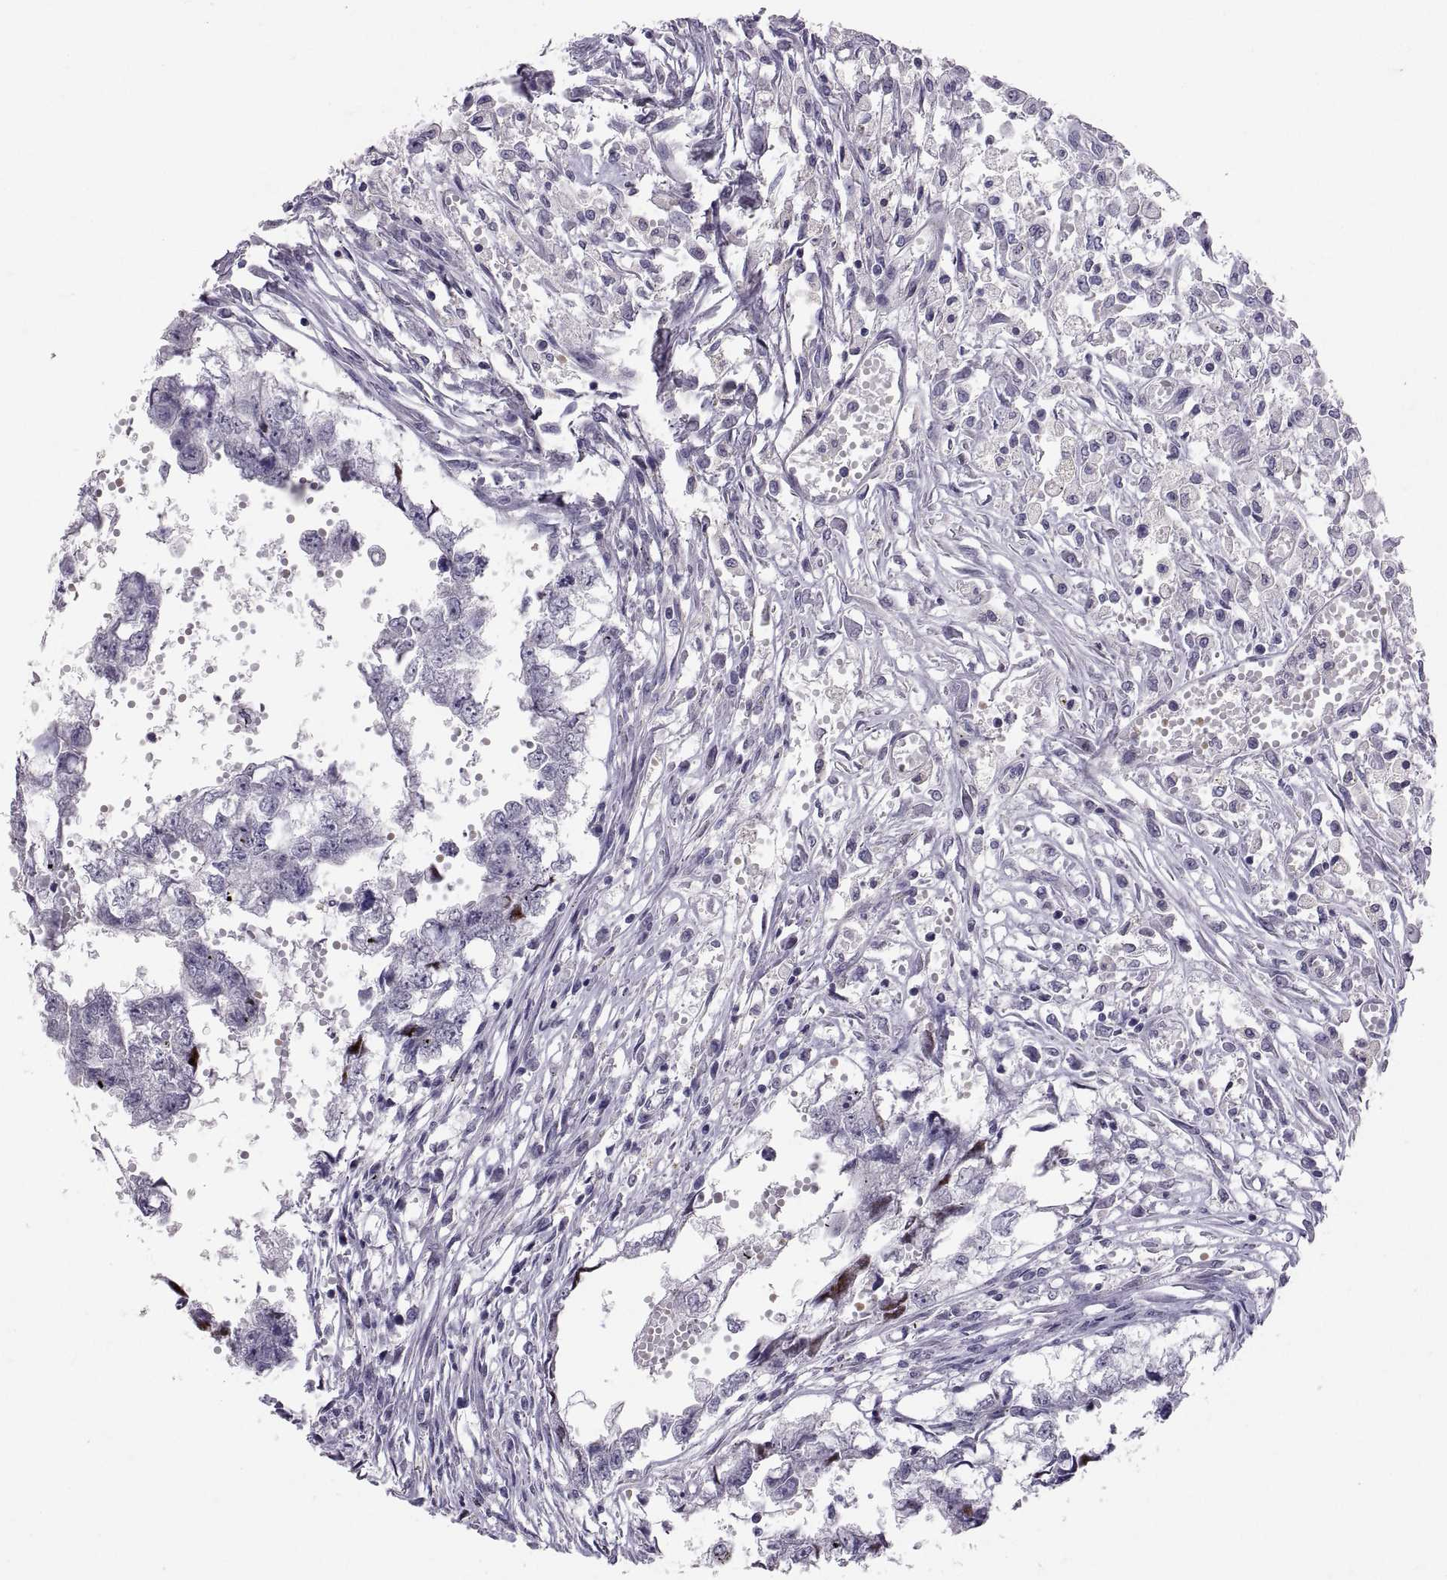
{"staining": {"intensity": "negative", "quantity": "none", "location": "none"}, "tissue": "testis cancer", "cell_type": "Tumor cells", "image_type": "cancer", "snomed": [{"axis": "morphology", "description": "Carcinoma, Embryonal, NOS"}, {"axis": "morphology", "description": "Teratoma, malignant, NOS"}, {"axis": "topography", "description": "Testis"}], "caption": "A histopathology image of human embryonal carcinoma (testis) is negative for staining in tumor cells.", "gene": "PTN", "patient": {"sex": "male", "age": 44}}